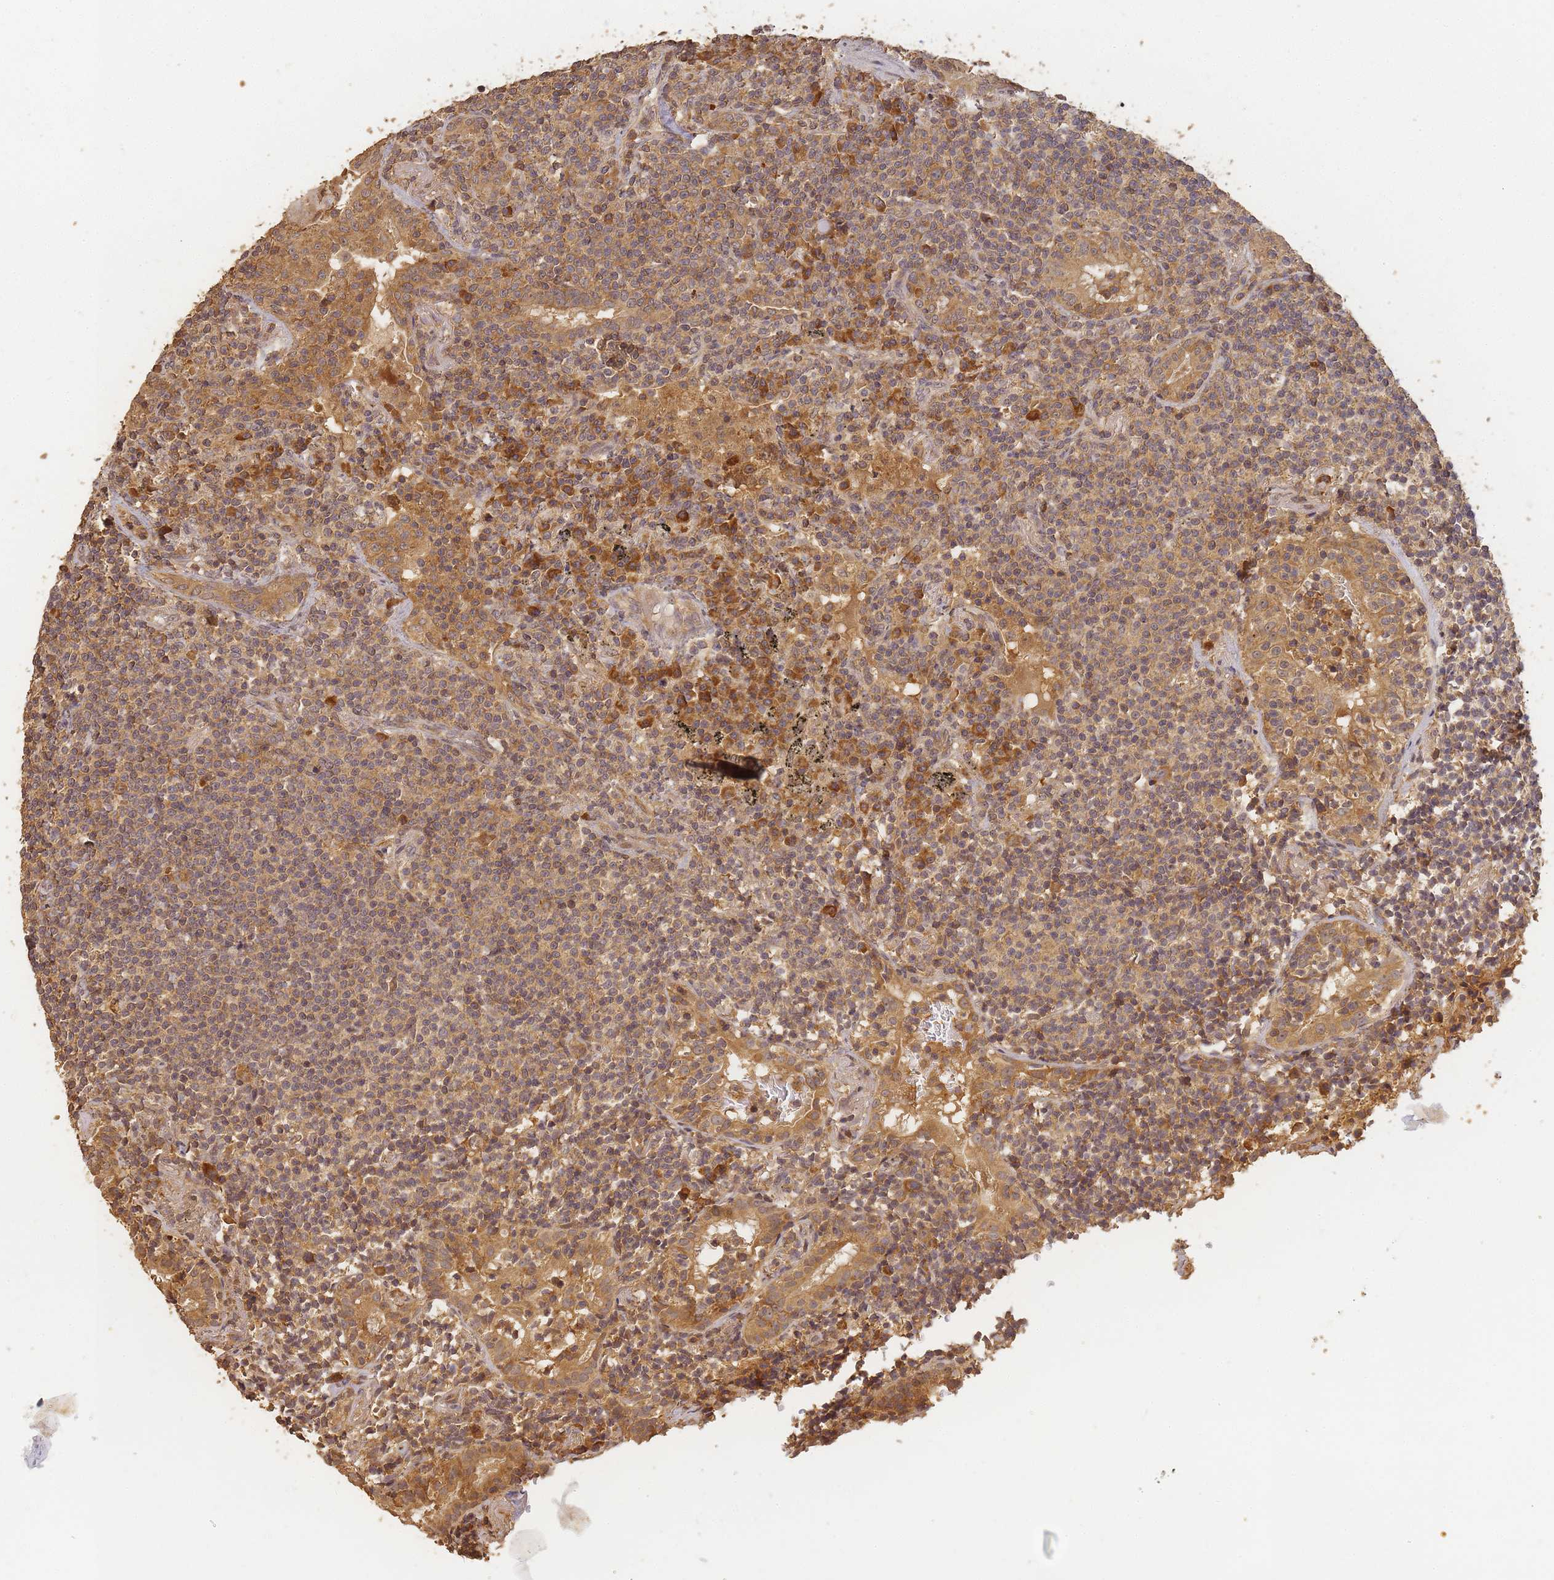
{"staining": {"intensity": "moderate", "quantity": ">75%", "location": "cytoplasmic/membranous"}, "tissue": "lymphoma", "cell_type": "Tumor cells", "image_type": "cancer", "snomed": [{"axis": "morphology", "description": "Malignant lymphoma, non-Hodgkin's type, Low grade"}, {"axis": "topography", "description": "Lung"}], "caption": "Immunohistochemical staining of human lymphoma displays moderate cytoplasmic/membranous protein staining in about >75% of tumor cells.", "gene": "ALKBH1", "patient": {"sex": "female", "age": 71}}